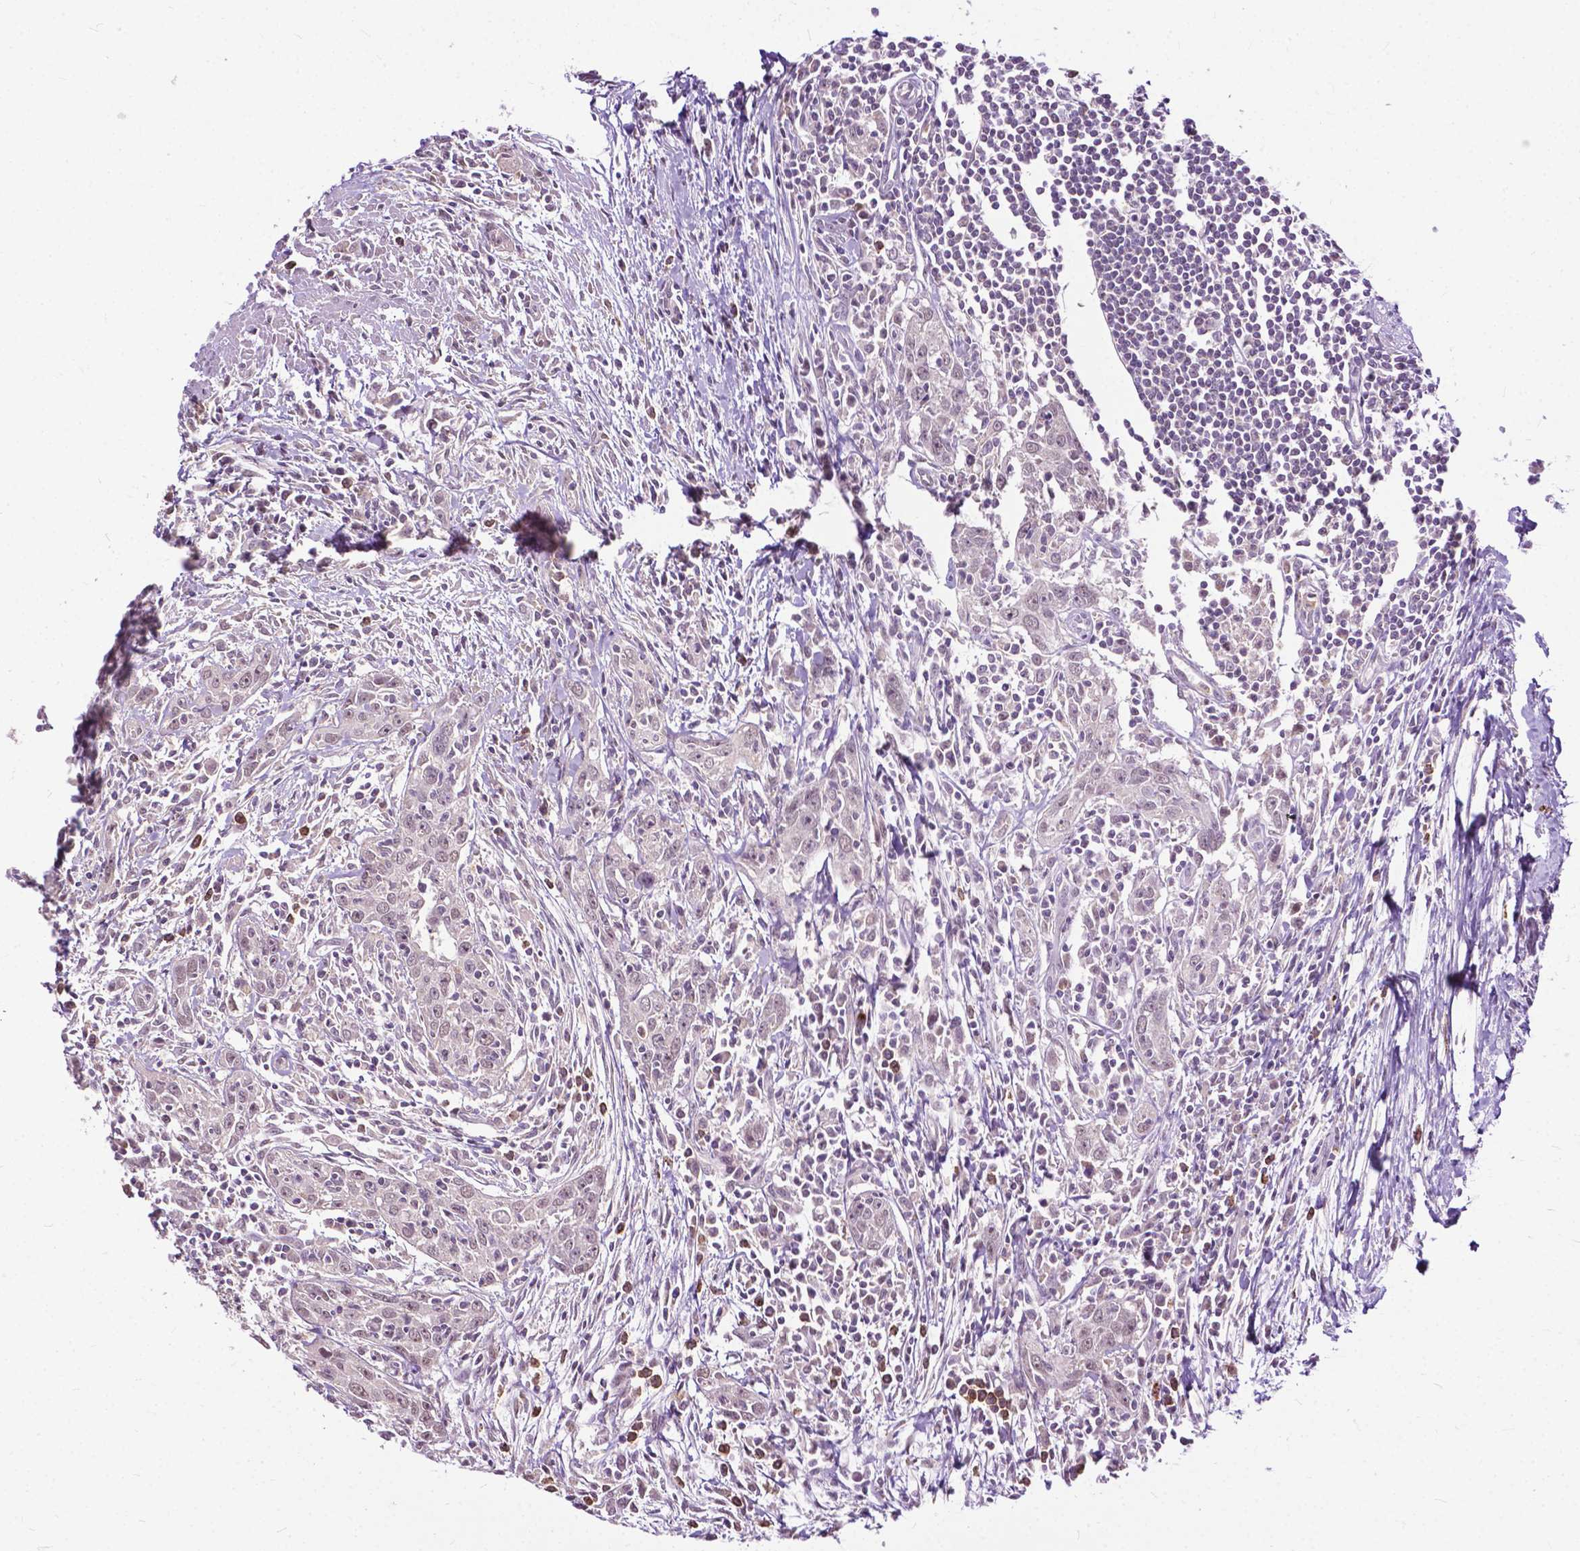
{"staining": {"intensity": "negative", "quantity": "none", "location": "none"}, "tissue": "urothelial cancer", "cell_type": "Tumor cells", "image_type": "cancer", "snomed": [{"axis": "morphology", "description": "Urothelial carcinoma, High grade"}, {"axis": "topography", "description": "Urinary bladder"}], "caption": "Urothelial cancer was stained to show a protein in brown. There is no significant positivity in tumor cells.", "gene": "TTC9B", "patient": {"sex": "male", "age": 83}}